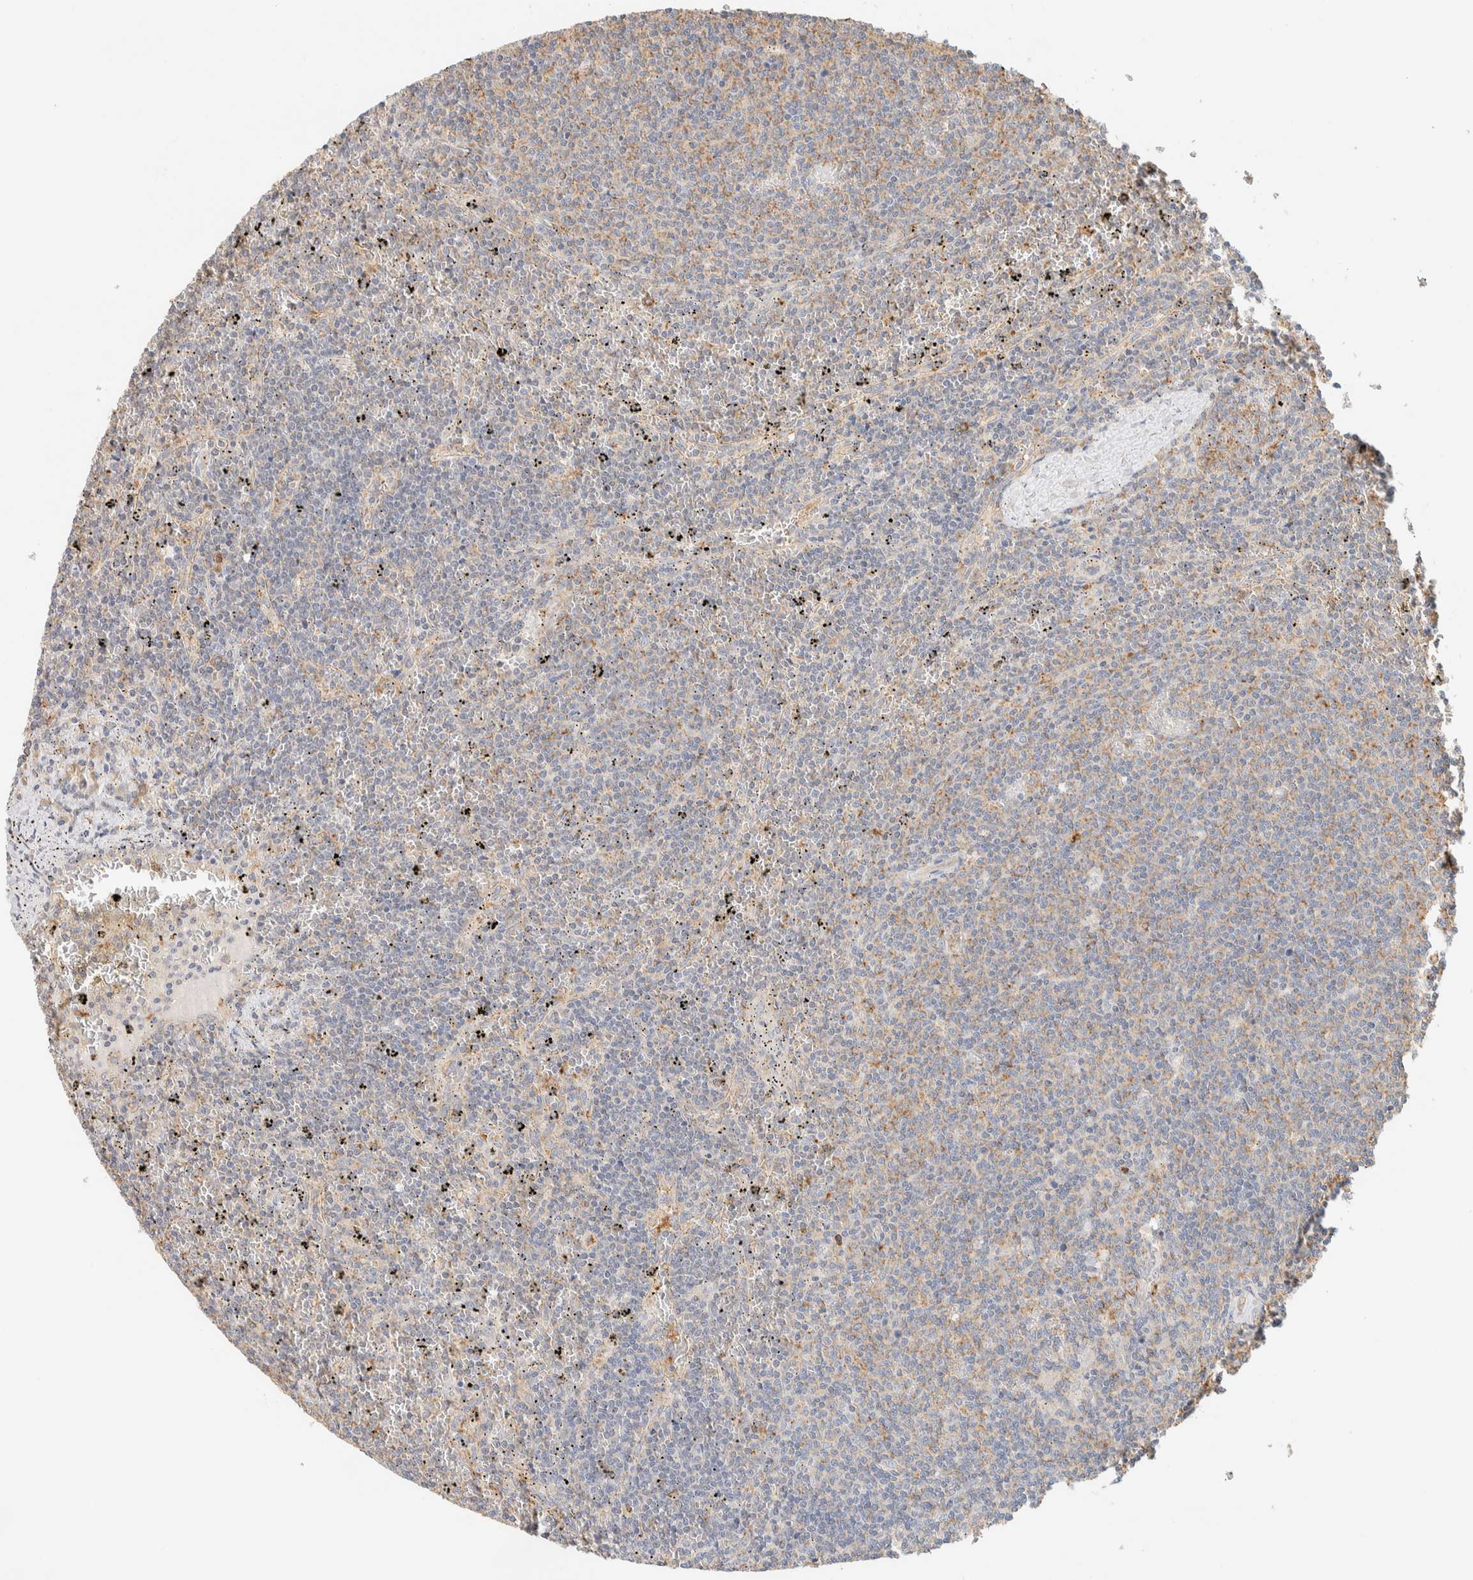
{"staining": {"intensity": "weak", "quantity": "25%-75%", "location": "cytoplasmic/membranous"}, "tissue": "lymphoma", "cell_type": "Tumor cells", "image_type": "cancer", "snomed": [{"axis": "morphology", "description": "Malignant lymphoma, non-Hodgkin's type, Low grade"}, {"axis": "topography", "description": "Spleen"}], "caption": "Protein analysis of low-grade malignant lymphoma, non-Hodgkin's type tissue demonstrates weak cytoplasmic/membranous staining in about 25%-75% of tumor cells.", "gene": "TBC1D8B", "patient": {"sex": "female", "age": 50}}